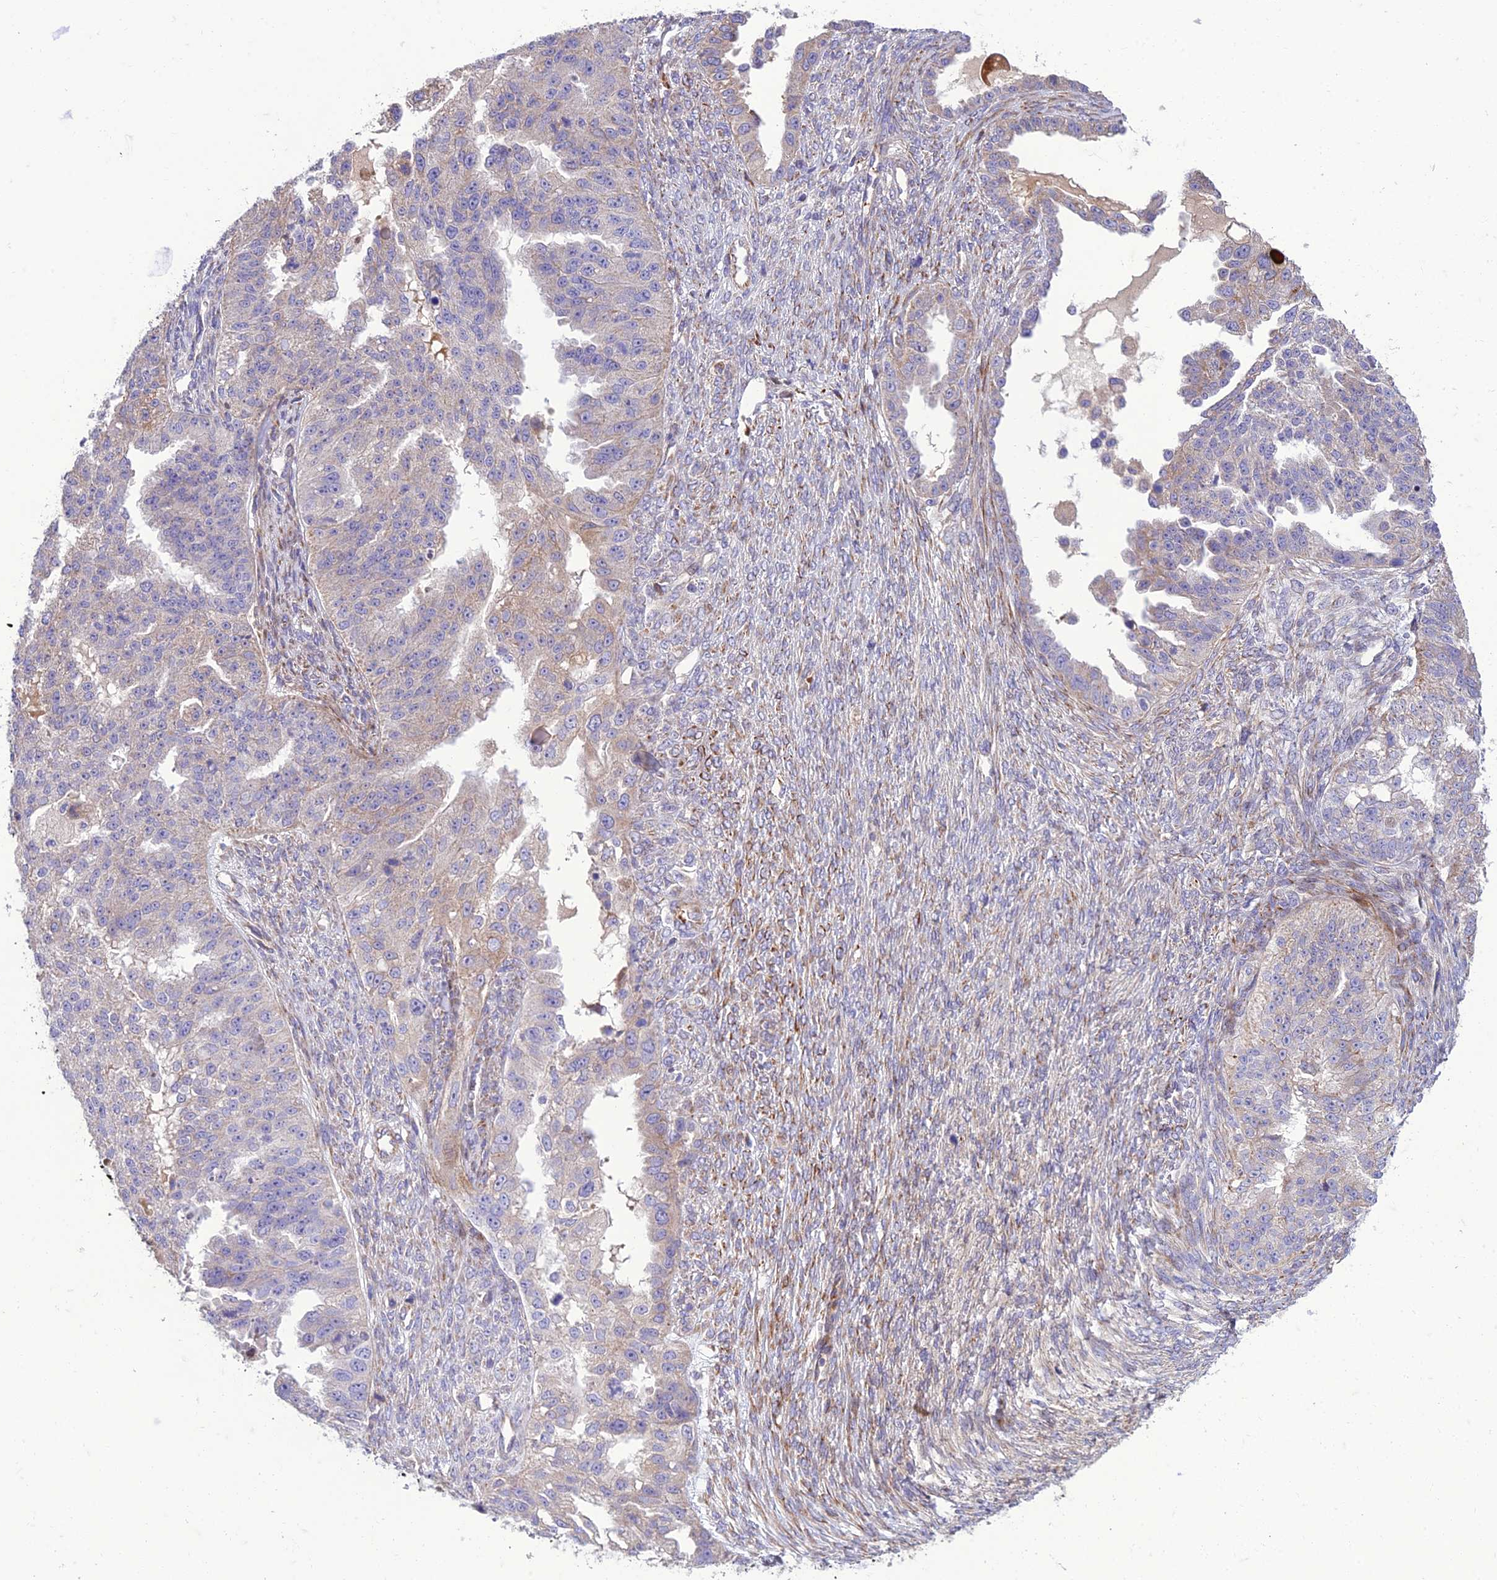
{"staining": {"intensity": "negative", "quantity": "none", "location": "none"}, "tissue": "ovarian cancer", "cell_type": "Tumor cells", "image_type": "cancer", "snomed": [{"axis": "morphology", "description": "Cystadenocarcinoma, serous, NOS"}, {"axis": "topography", "description": "Ovary"}], "caption": "An immunohistochemistry (IHC) photomicrograph of serous cystadenocarcinoma (ovarian) is shown. There is no staining in tumor cells of serous cystadenocarcinoma (ovarian). Nuclei are stained in blue.", "gene": "SEL1L3", "patient": {"sex": "female", "age": 58}}